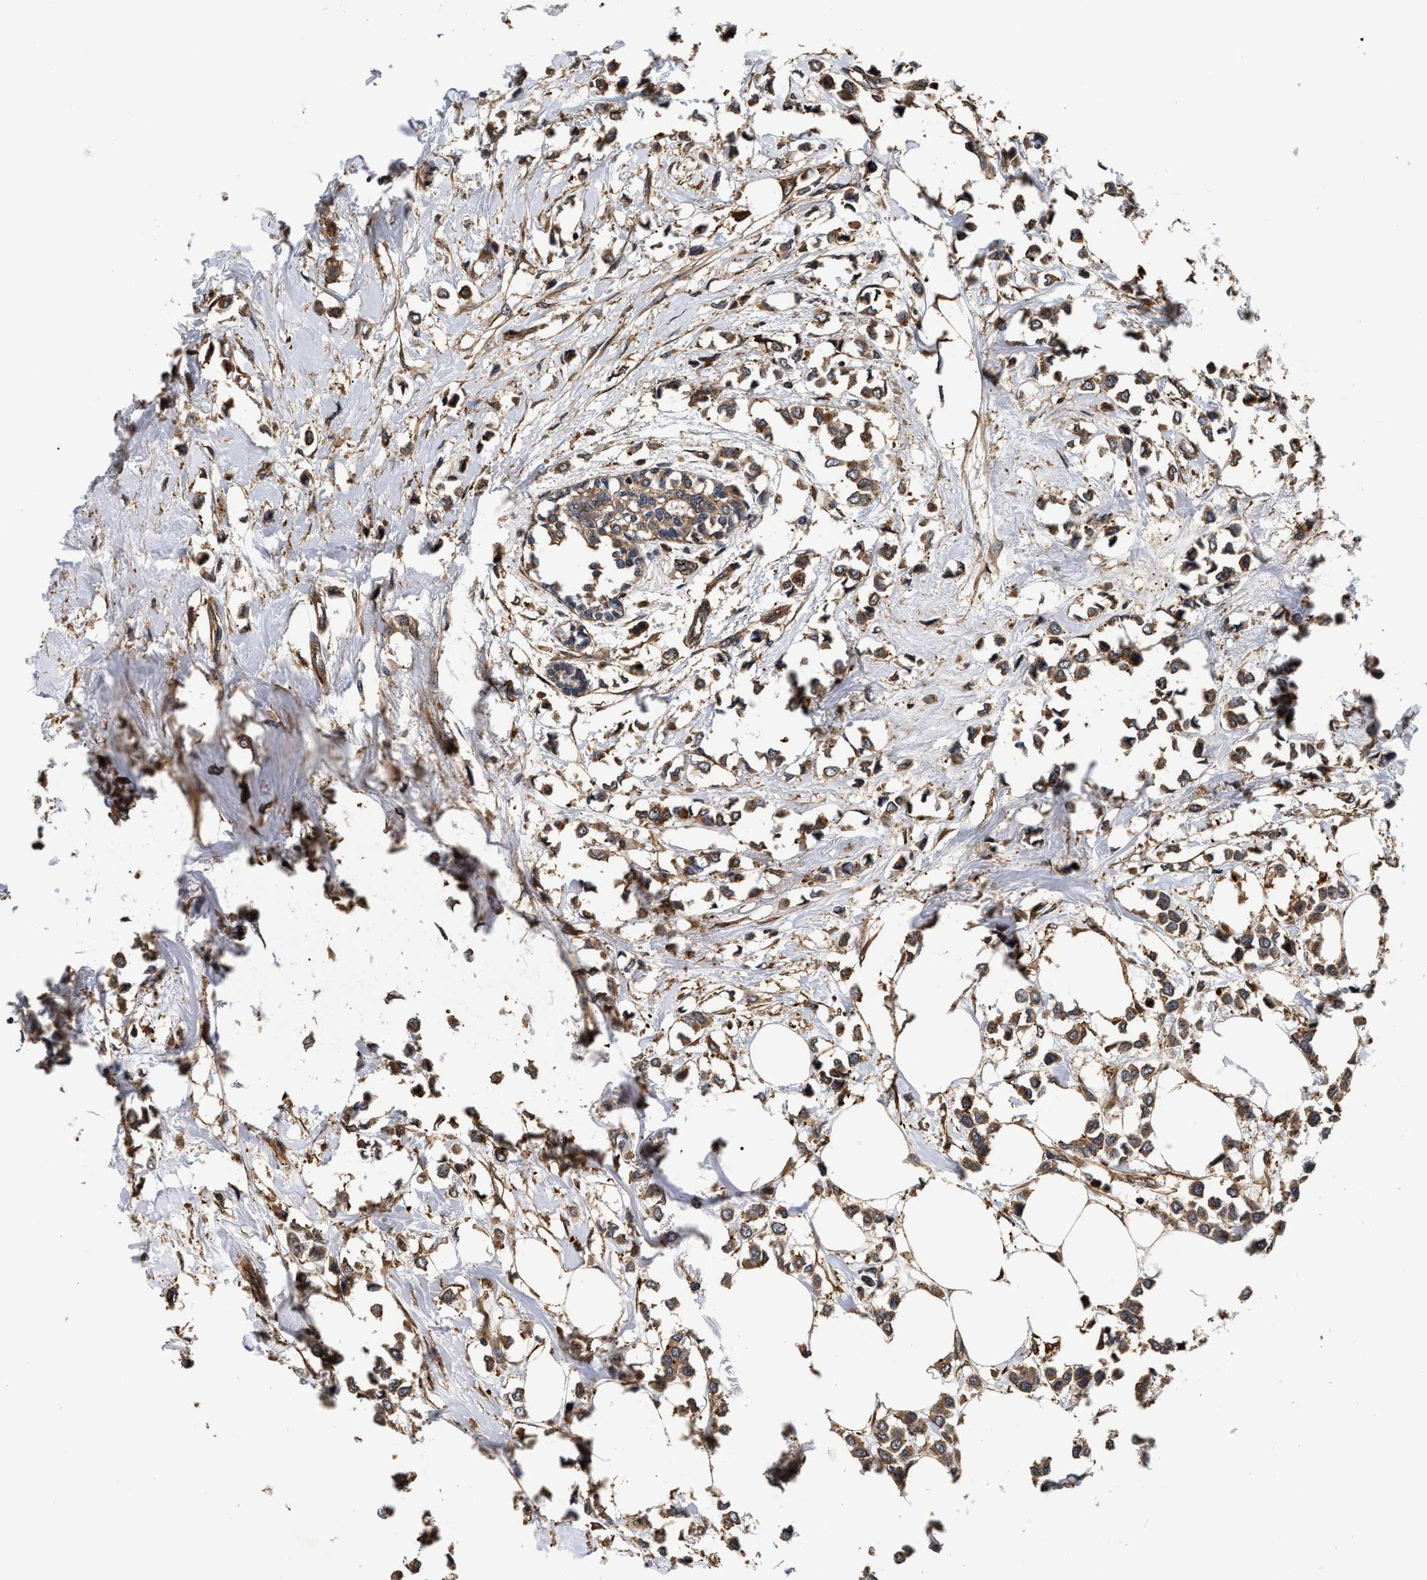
{"staining": {"intensity": "moderate", "quantity": ">75%", "location": "cytoplasmic/membranous"}, "tissue": "breast cancer", "cell_type": "Tumor cells", "image_type": "cancer", "snomed": [{"axis": "morphology", "description": "Lobular carcinoma"}, {"axis": "topography", "description": "Breast"}], "caption": "Protein staining by immunohistochemistry (IHC) displays moderate cytoplasmic/membranous expression in approximately >75% of tumor cells in lobular carcinoma (breast). Nuclei are stained in blue.", "gene": "ABCG8", "patient": {"sex": "female", "age": 51}}